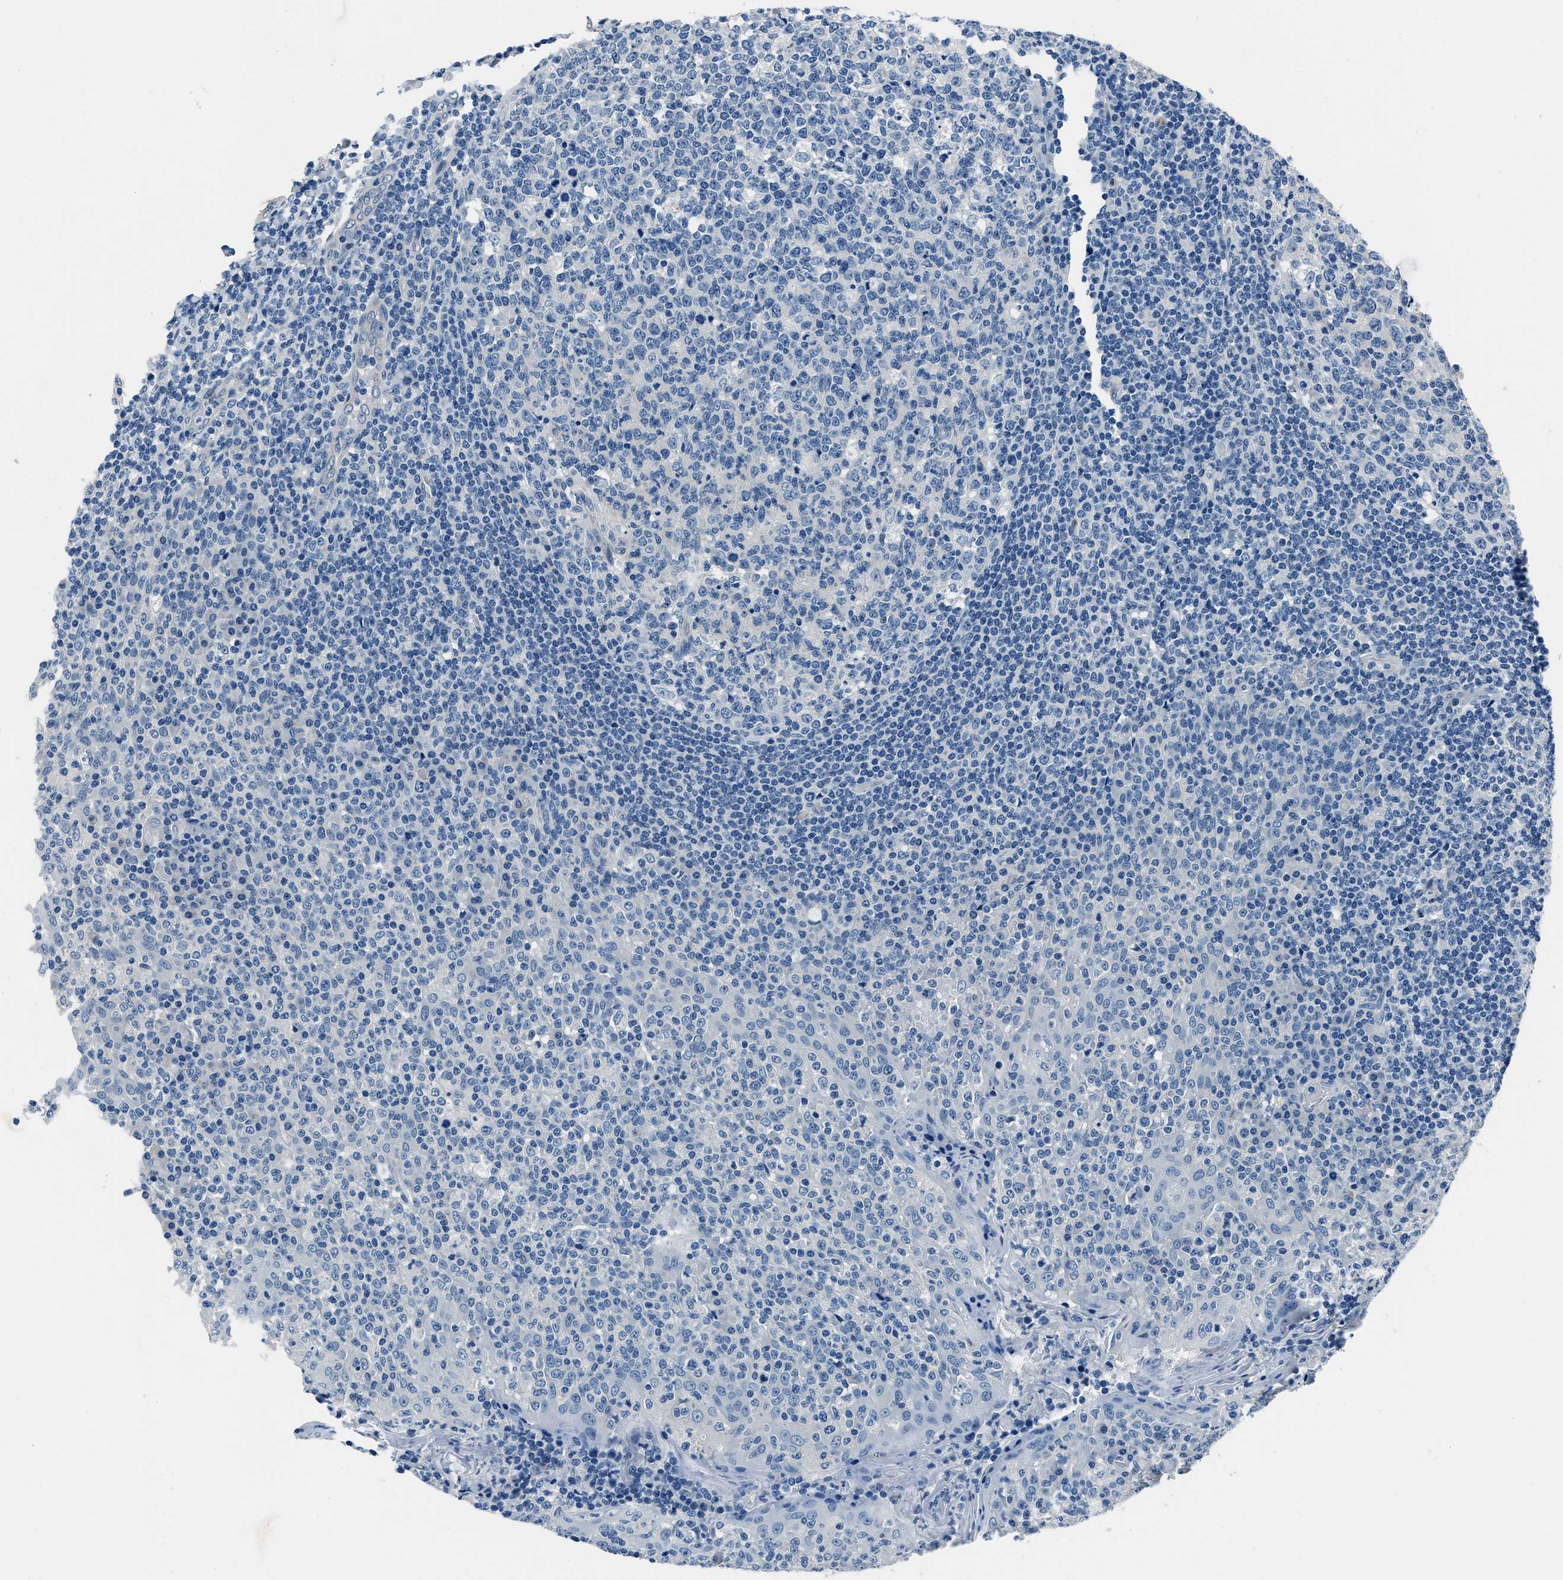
{"staining": {"intensity": "negative", "quantity": "none", "location": "none"}, "tissue": "tonsil", "cell_type": "Germinal center cells", "image_type": "normal", "snomed": [{"axis": "morphology", "description": "Normal tissue, NOS"}, {"axis": "topography", "description": "Tonsil"}], "caption": "High power microscopy micrograph of an immunohistochemistry (IHC) micrograph of unremarkable tonsil, revealing no significant staining in germinal center cells.", "gene": "GJA3", "patient": {"sex": "female", "age": 19}}